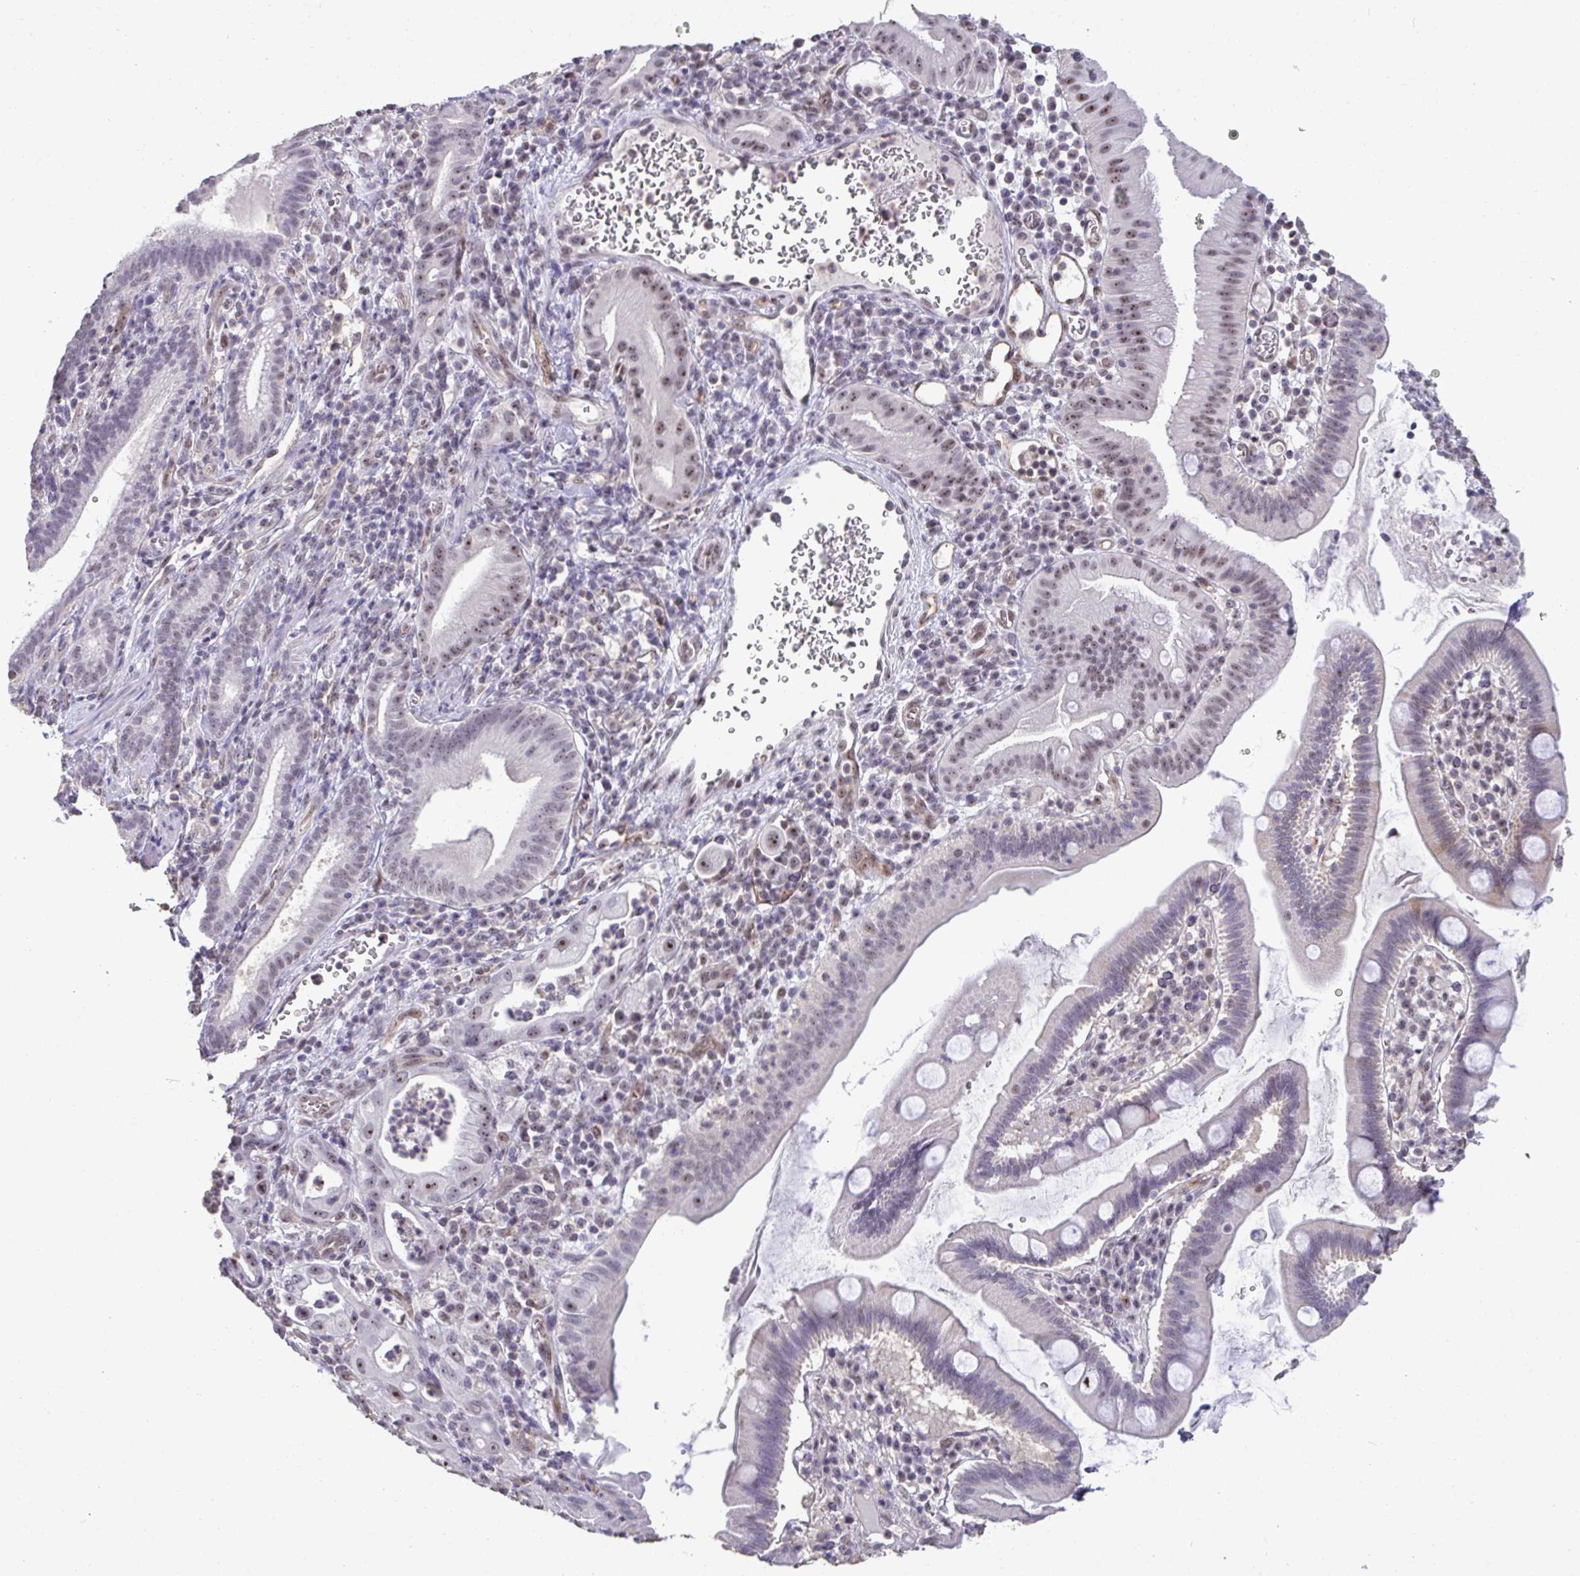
{"staining": {"intensity": "moderate", "quantity": "<25%", "location": "nuclear"}, "tissue": "pancreatic cancer", "cell_type": "Tumor cells", "image_type": "cancer", "snomed": [{"axis": "morphology", "description": "Adenocarcinoma, NOS"}, {"axis": "topography", "description": "Pancreas"}], "caption": "Immunohistochemistry (IHC) (DAB) staining of human pancreatic adenocarcinoma displays moderate nuclear protein expression in about <25% of tumor cells. (DAB (3,3'-diaminobenzidine) = brown stain, brightfield microscopy at high magnification).", "gene": "SENP3", "patient": {"sex": "male", "age": 68}}